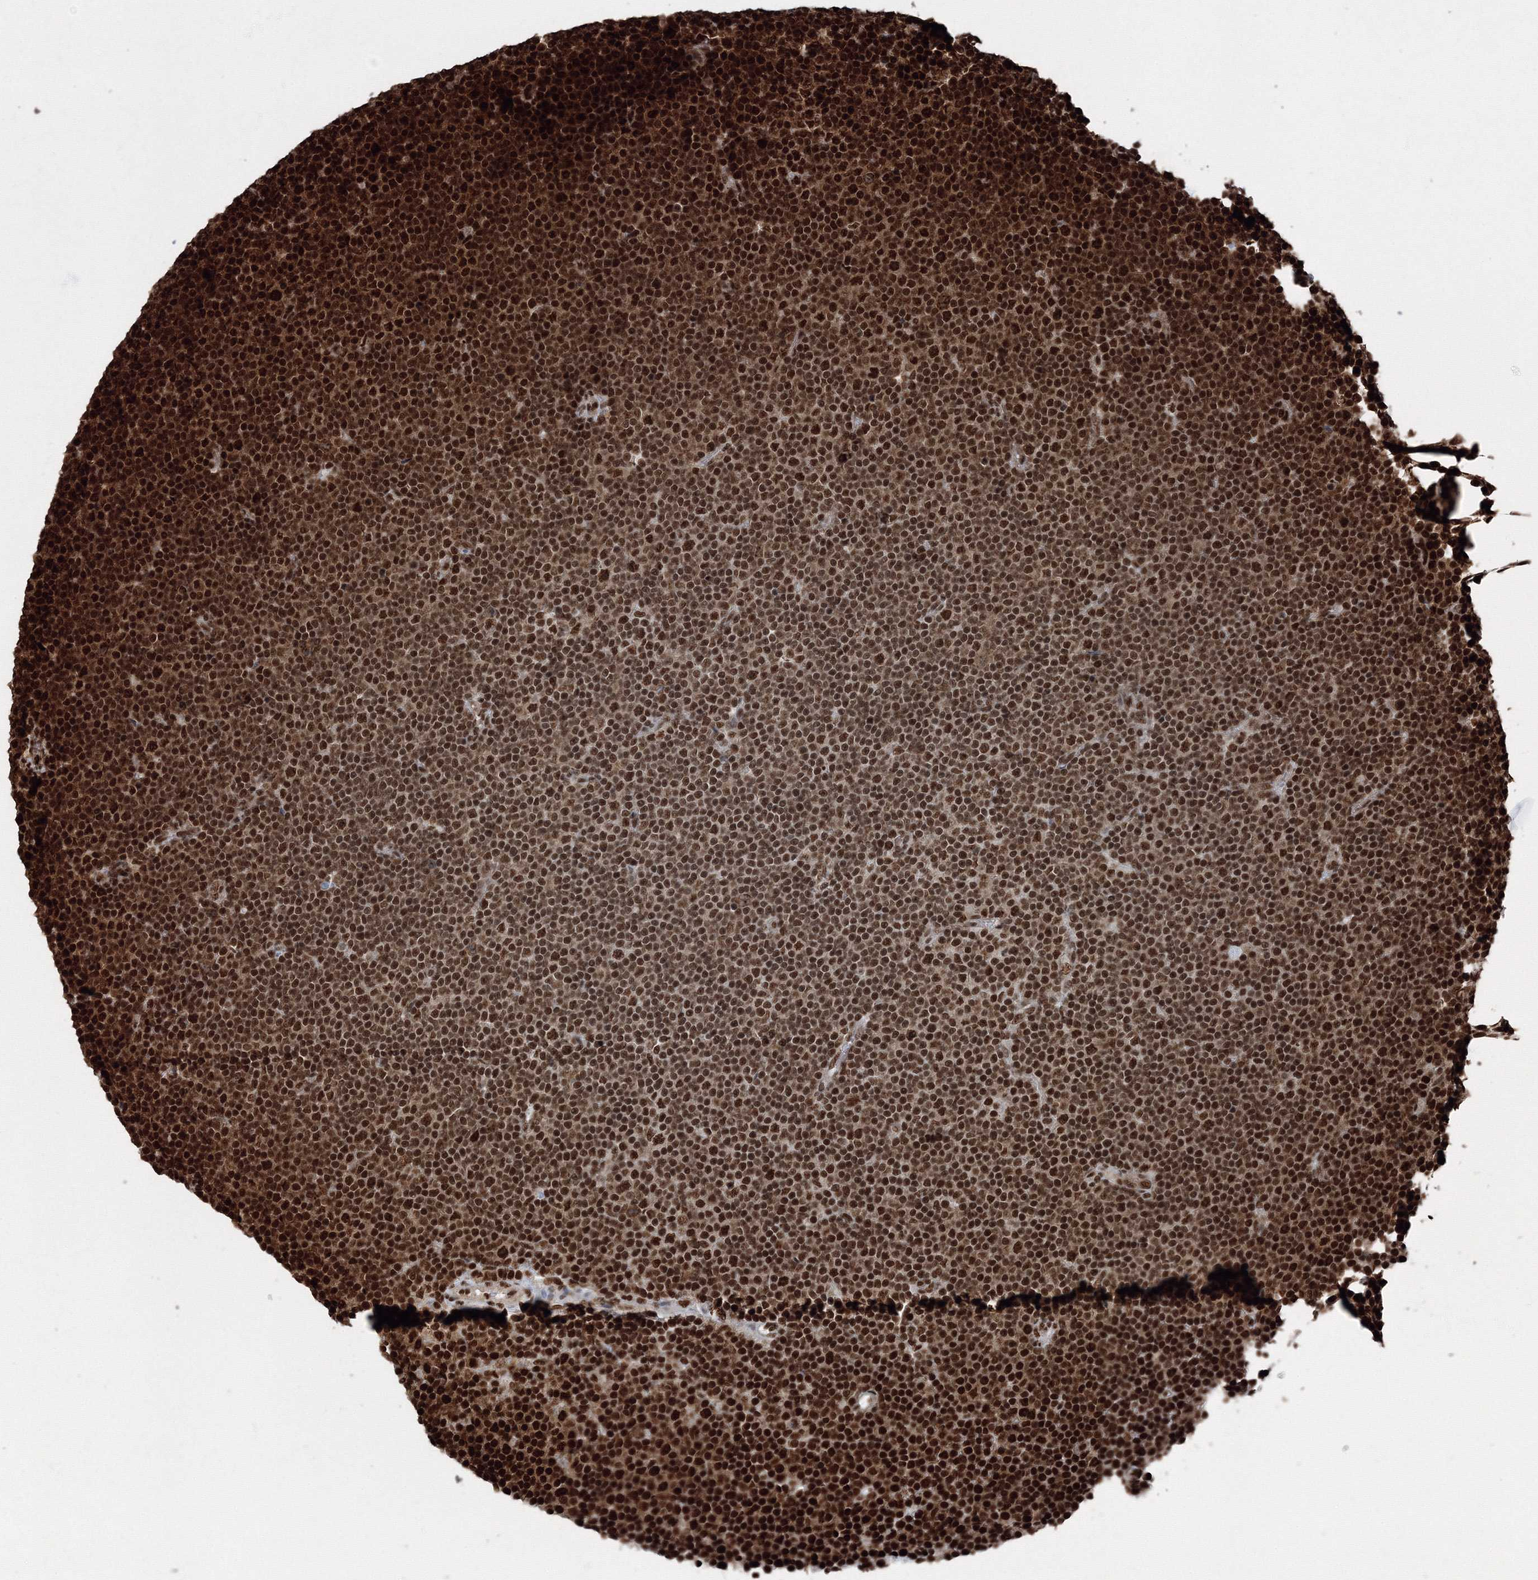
{"staining": {"intensity": "strong", "quantity": ">75%", "location": "nuclear"}, "tissue": "lymphoma", "cell_type": "Tumor cells", "image_type": "cancer", "snomed": [{"axis": "morphology", "description": "Malignant lymphoma, non-Hodgkin's type, Low grade"}, {"axis": "topography", "description": "Lymph node"}], "caption": "A micrograph of human malignant lymphoma, non-Hodgkin's type (low-grade) stained for a protein shows strong nuclear brown staining in tumor cells.", "gene": "SNRPC", "patient": {"sex": "female", "age": 67}}